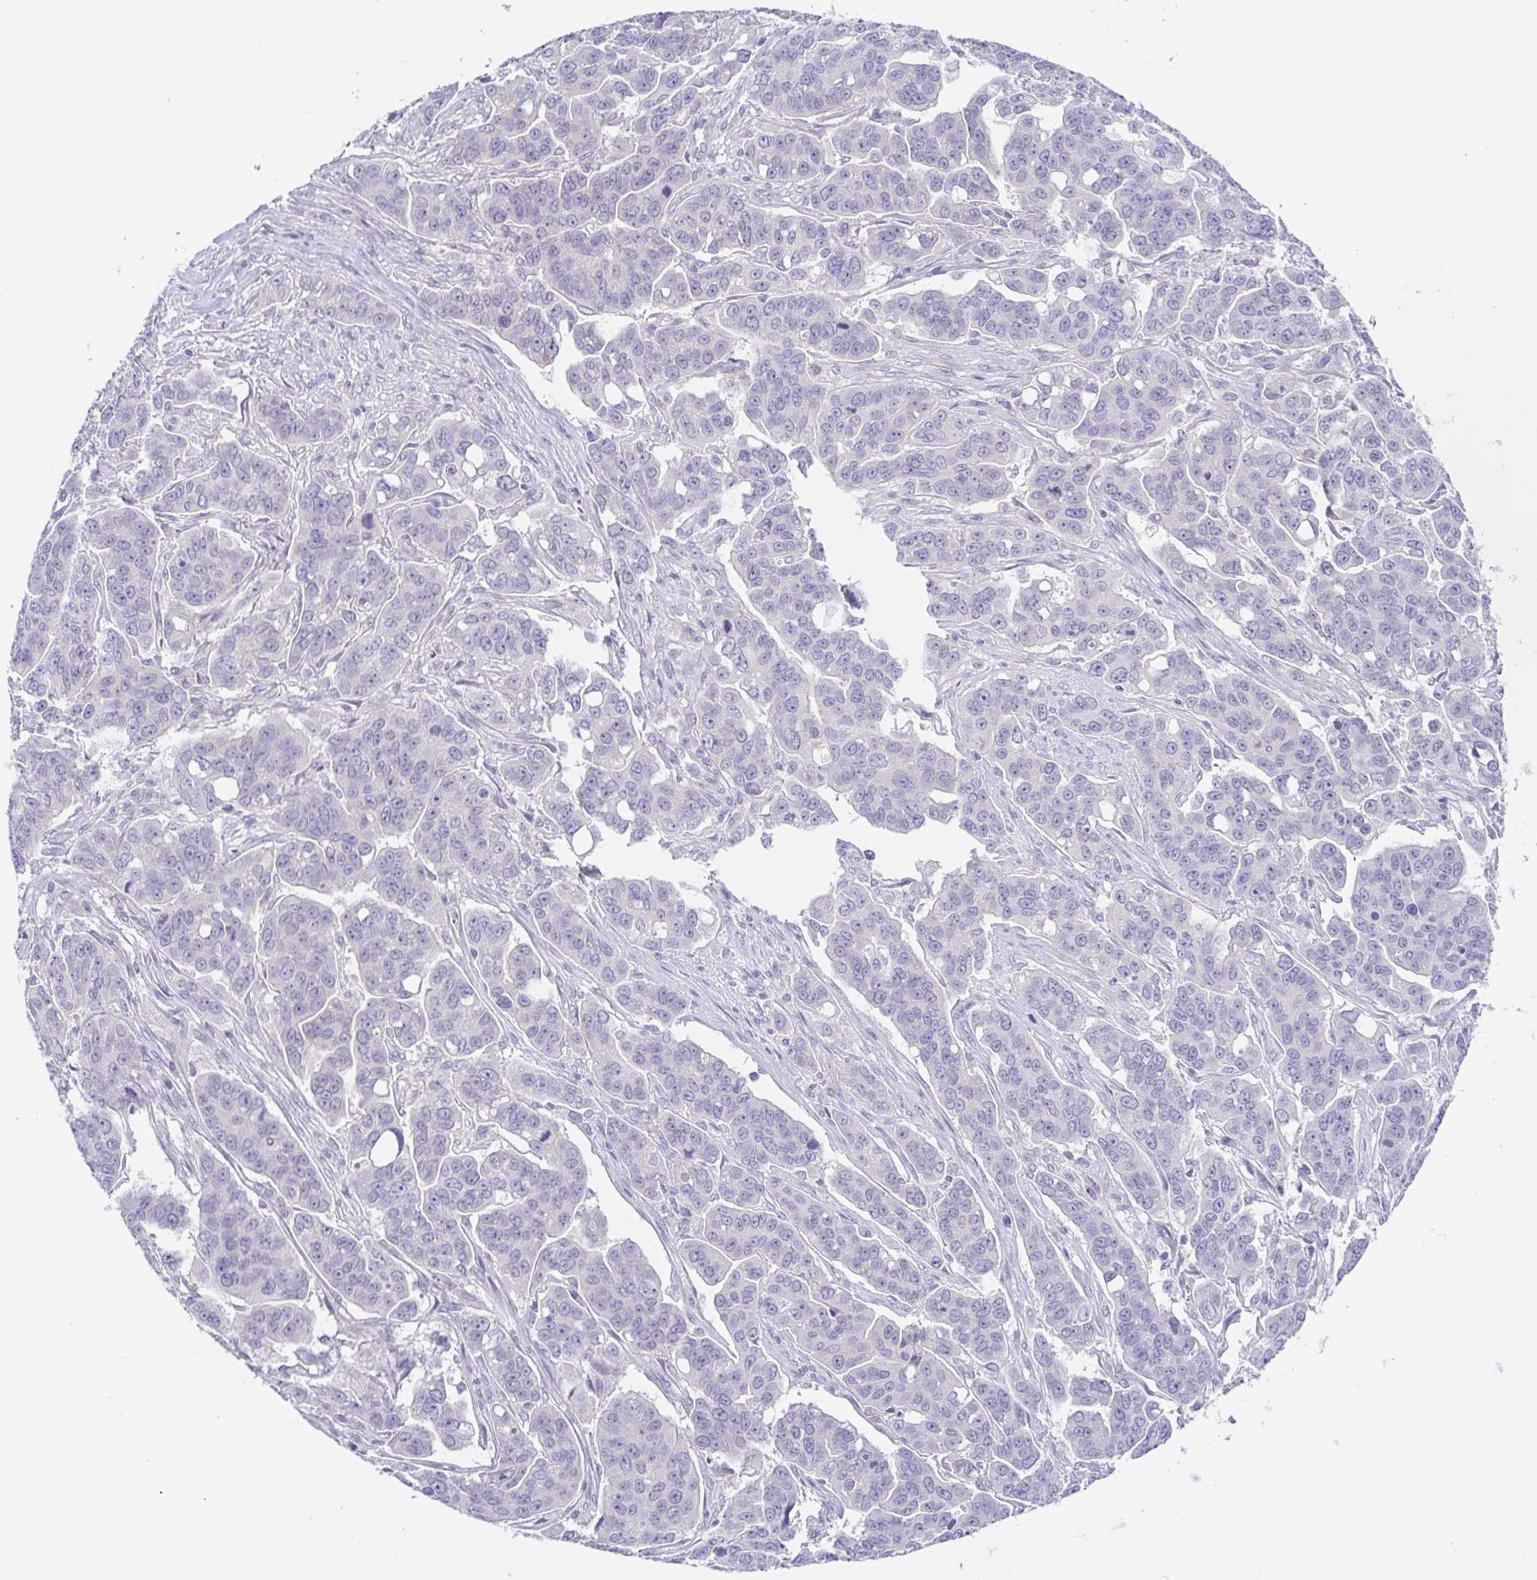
{"staining": {"intensity": "negative", "quantity": "none", "location": "none"}, "tissue": "ovarian cancer", "cell_type": "Tumor cells", "image_type": "cancer", "snomed": [{"axis": "morphology", "description": "Carcinoma, endometroid"}, {"axis": "topography", "description": "Ovary"}], "caption": "This is an immunohistochemistry photomicrograph of ovarian cancer (endometroid carcinoma). There is no positivity in tumor cells.", "gene": "HTR2A", "patient": {"sex": "female", "age": 78}}